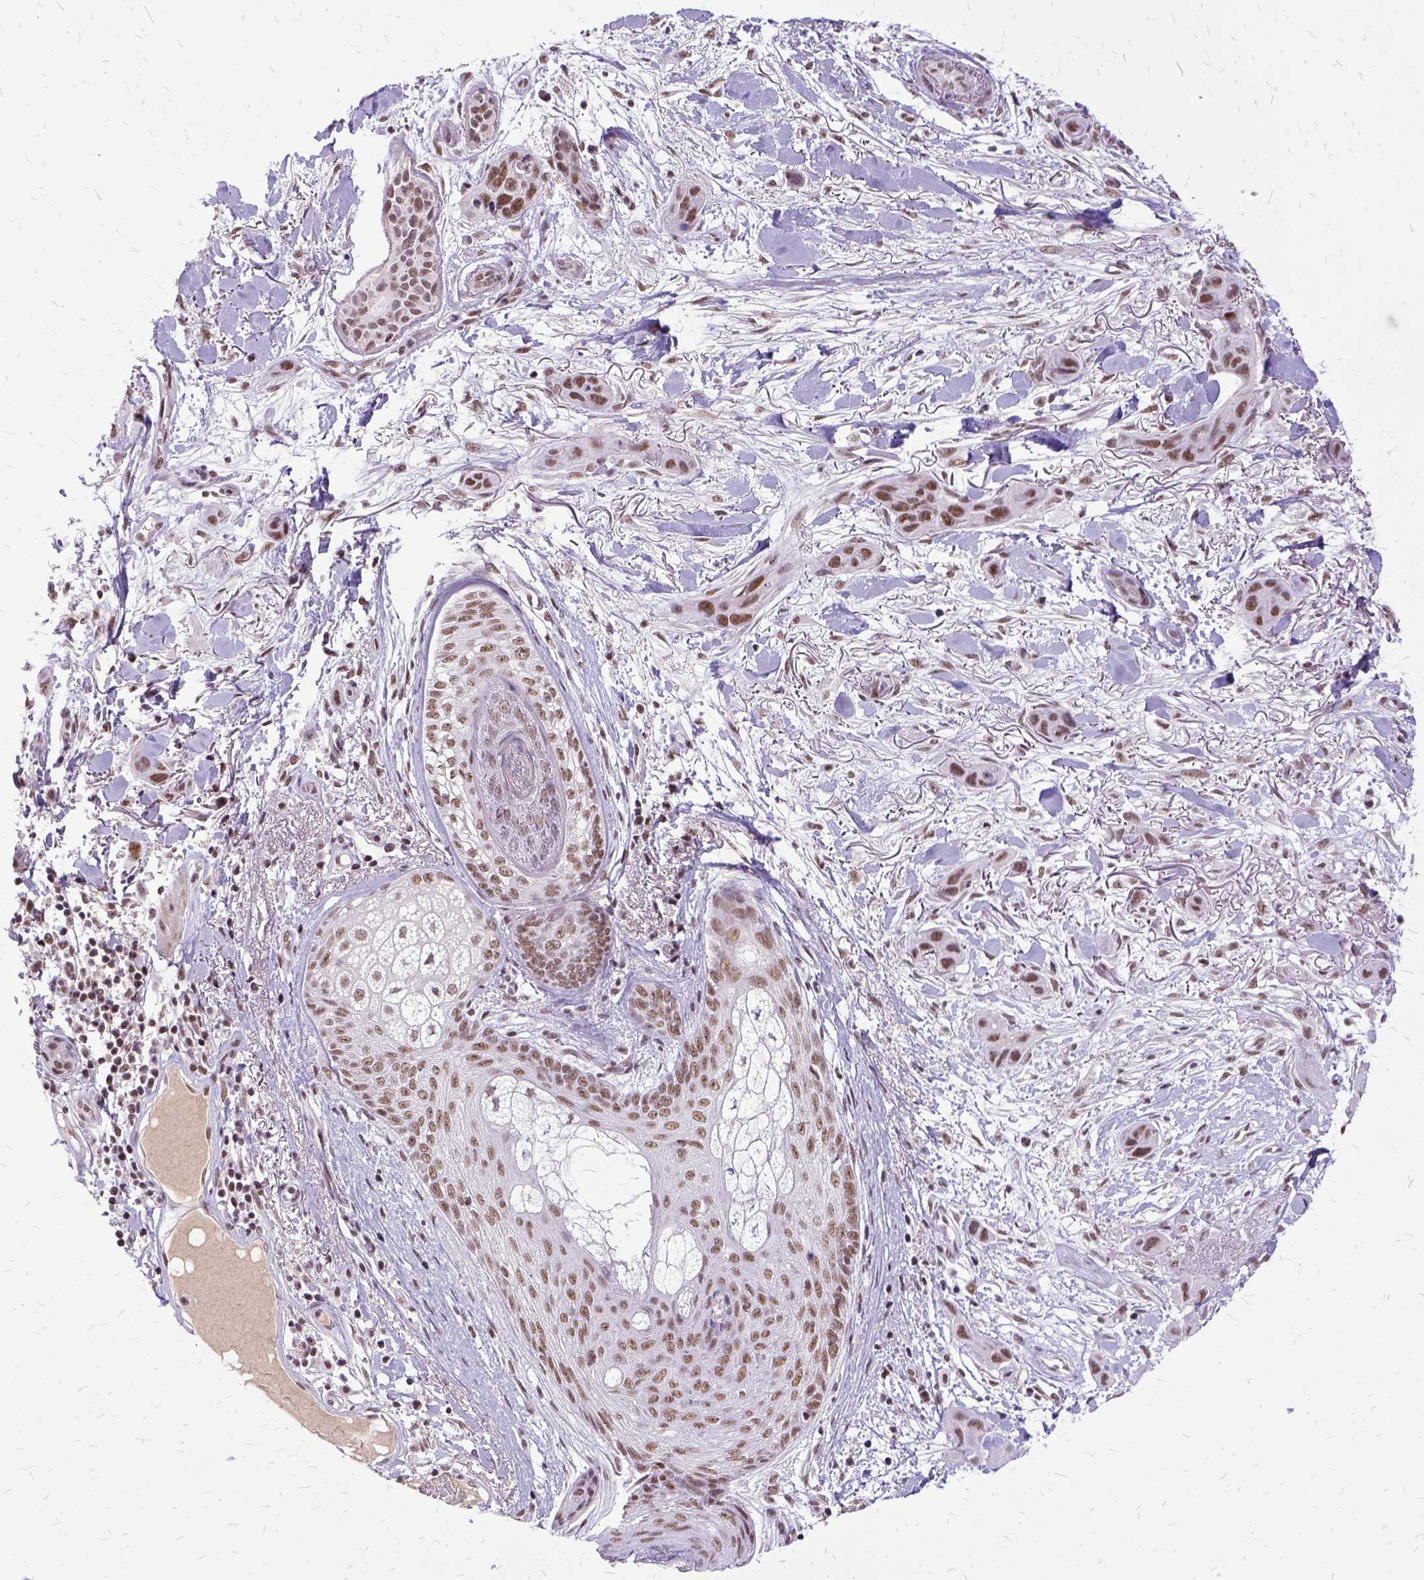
{"staining": {"intensity": "weak", "quantity": ">75%", "location": "nuclear"}, "tissue": "skin cancer", "cell_type": "Tumor cells", "image_type": "cancer", "snomed": [{"axis": "morphology", "description": "Squamous cell carcinoma, NOS"}, {"axis": "topography", "description": "Skin"}], "caption": "A brown stain labels weak nuclear staining of a protein in squamous cell carcinoma (skin) tumor cells. The staining was performed using DAB, with brown indicating positive protein expression. Nuclei are stained blue with hematoxylin.", "gene": "SETD1A", "patient": {"sex": "male", "age": 79}}